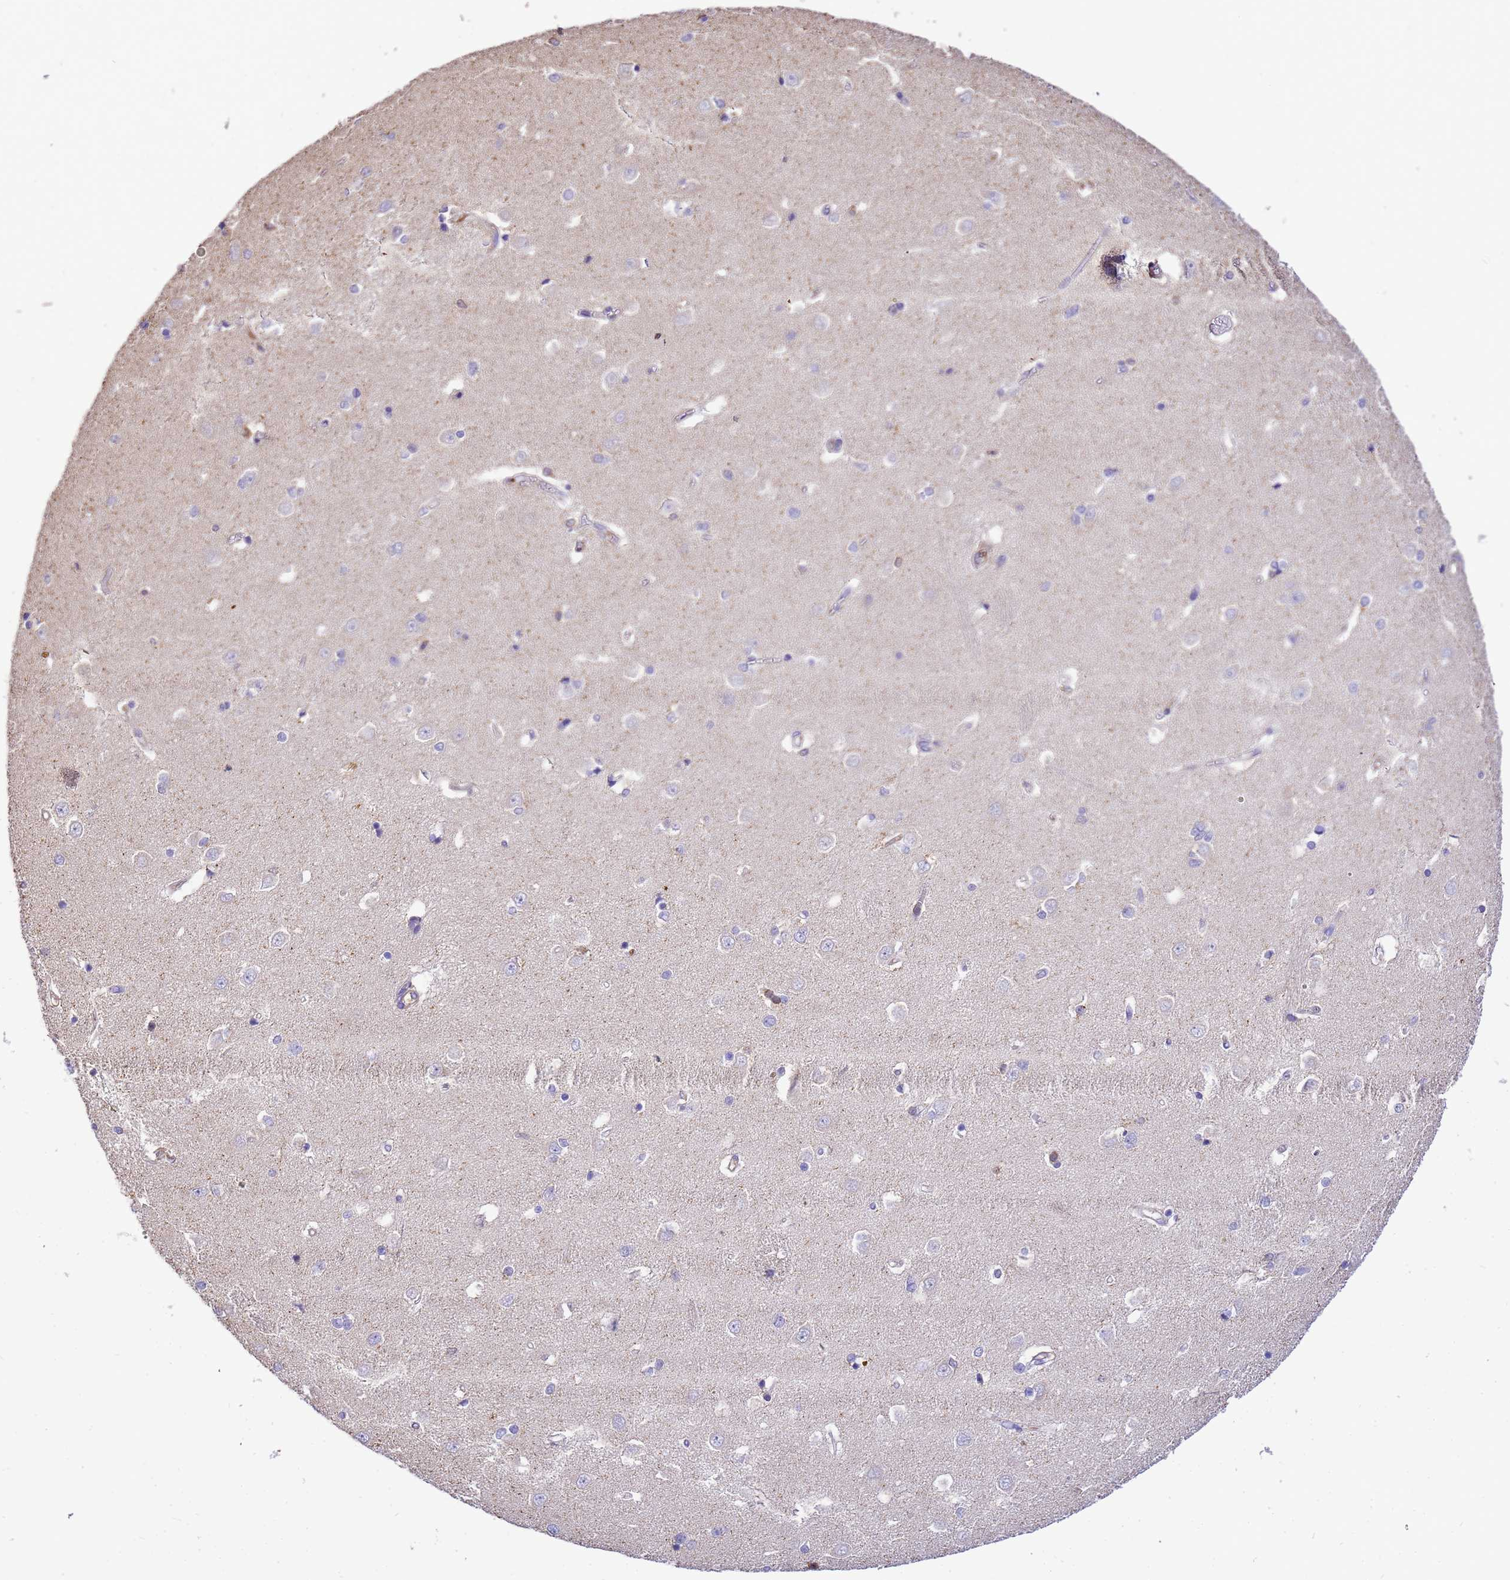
{"staining": {"intensity": "negative", "quantity": "none", "location": "none"}, "tissue": "caudate", "cell_type": "Glial cells", "image_type": "normal", "snomed": [{"axis": "morphology", "description": "Normal tissue, NOS"}, {"axis": "topography", "description": "Lateral ventricle wall"}], "caption": "IHC image of unremarkable caudate: caudate stained with DAB (3,3'-diaminobenzidine) demonstrates no significant protein expression in glial cells.", "gene": "WDR64", "patient": {"sex": "male", "age": 37}}